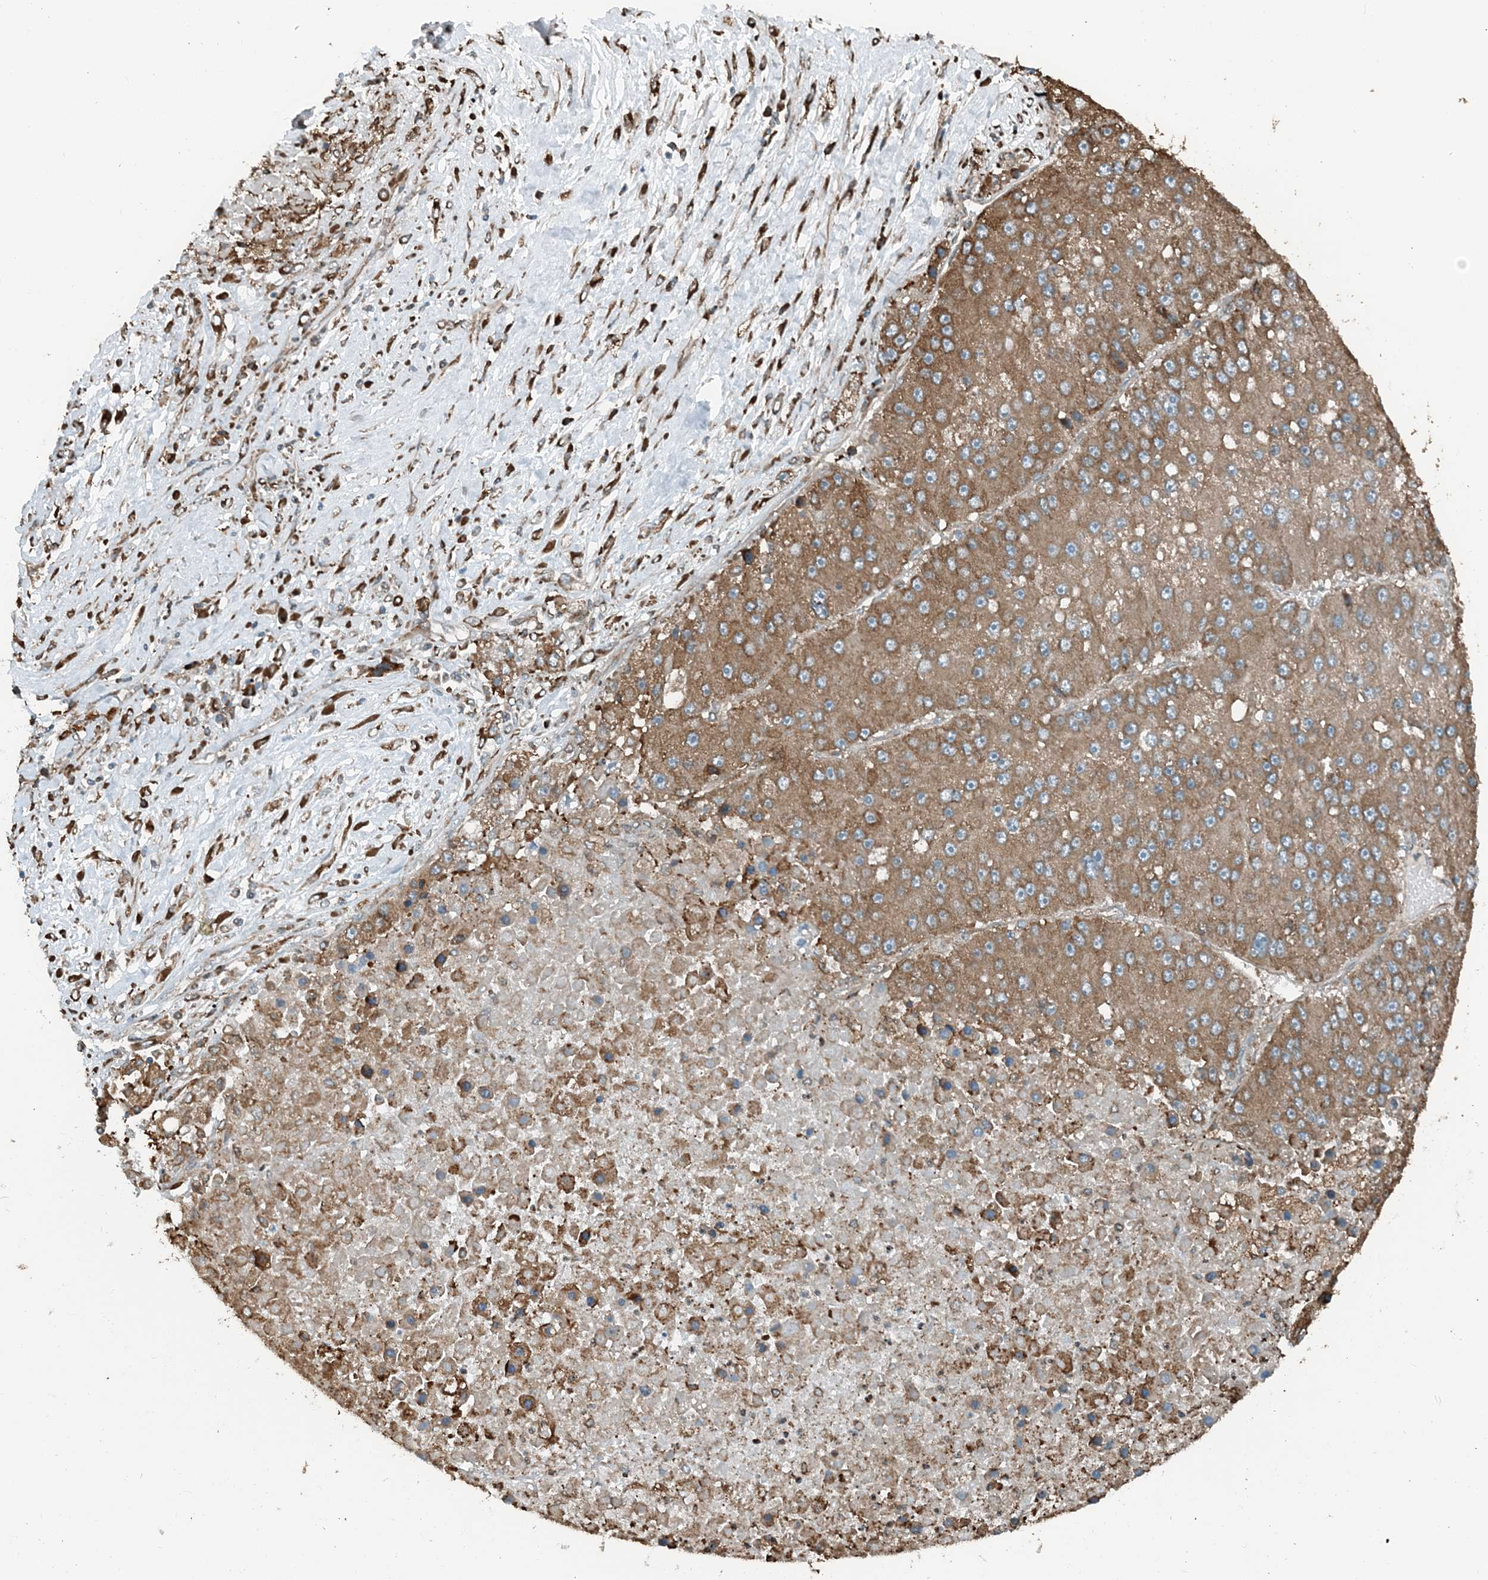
{"staining": {"intensity": "moderate", "quantity": ">75%", "location": "cytoplasmic/membranous"}, "tissue": "liver cancer", "cell_type": "Tumor cells", "image_type": "cancer", "snomed": [{"axis": "morphology", "description": "Carcinoma, Hepatocellular, NOS"}, {"axis": "topography", "description": "Liver"}], "caption": "DAB immunohistochemical staining of human liver cancer (hepatocellular carcinoma) reveals moderate cytoplasmic/membranous protein staining in about >75% of tumor cells.", "gene": "CERKL", "patient": {"sex": "female", "age": 73}}